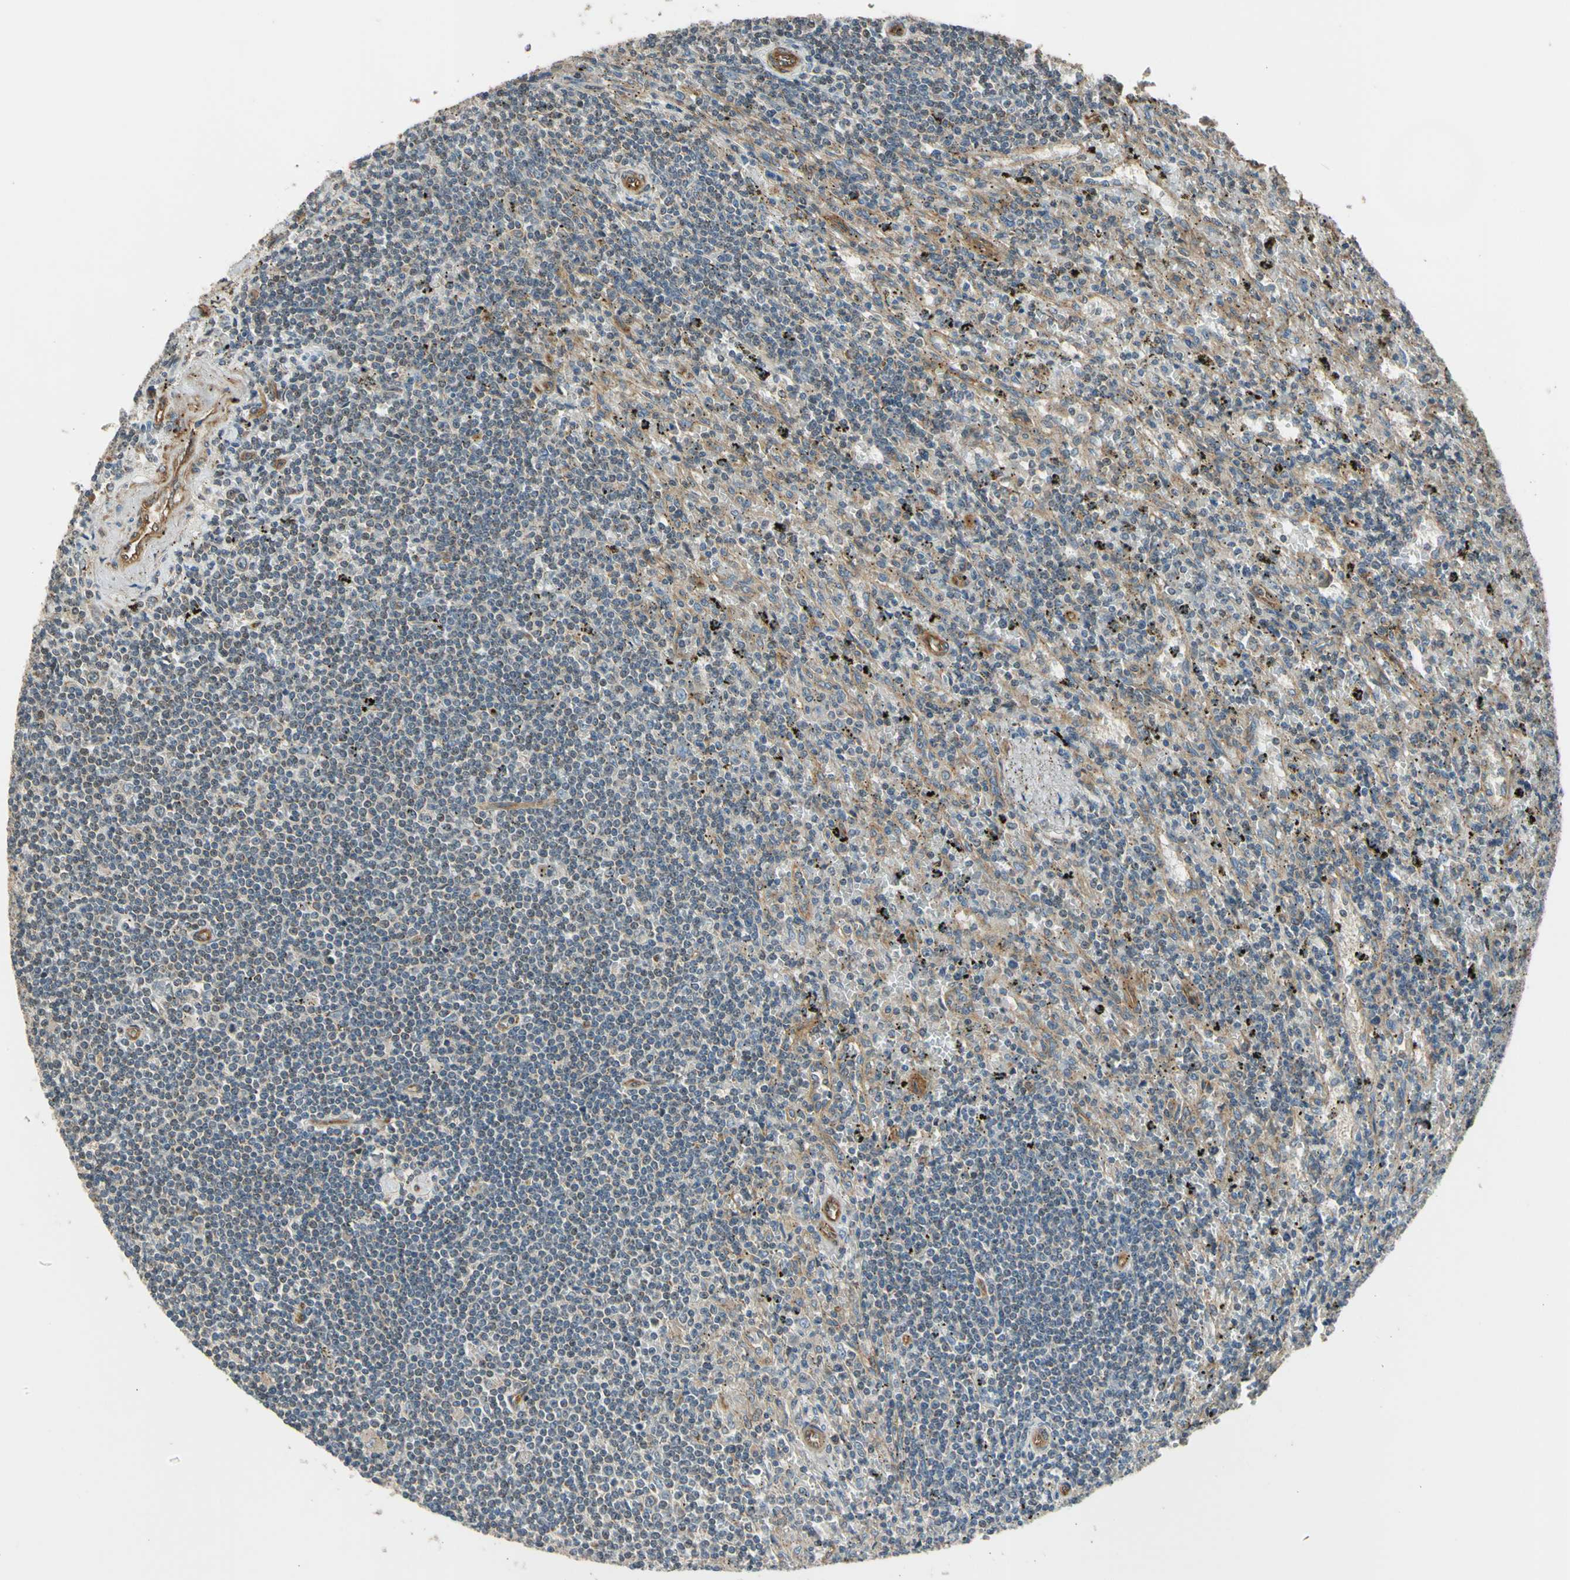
{"staining": {"intensity": "negative", "quantity": "none", "location": "none"}, "tissue": "lymphoma", "cell_type": "Tumor cells", "image_type": "cancer", "snomed": [{"axis": "morphology", "description": "Malignant lymphoma, non-Hodgkin's type, Low grade"}, {"axis": "topography", "description": "Spleen"}], "caption": "Malignant lymphoma, non-Hodgkin's type (low-grade) stained for a protein using IHC shows no staining tumor cells.", "gene": "EFNB2", "patient": {"sex": "male", "age": 76}}